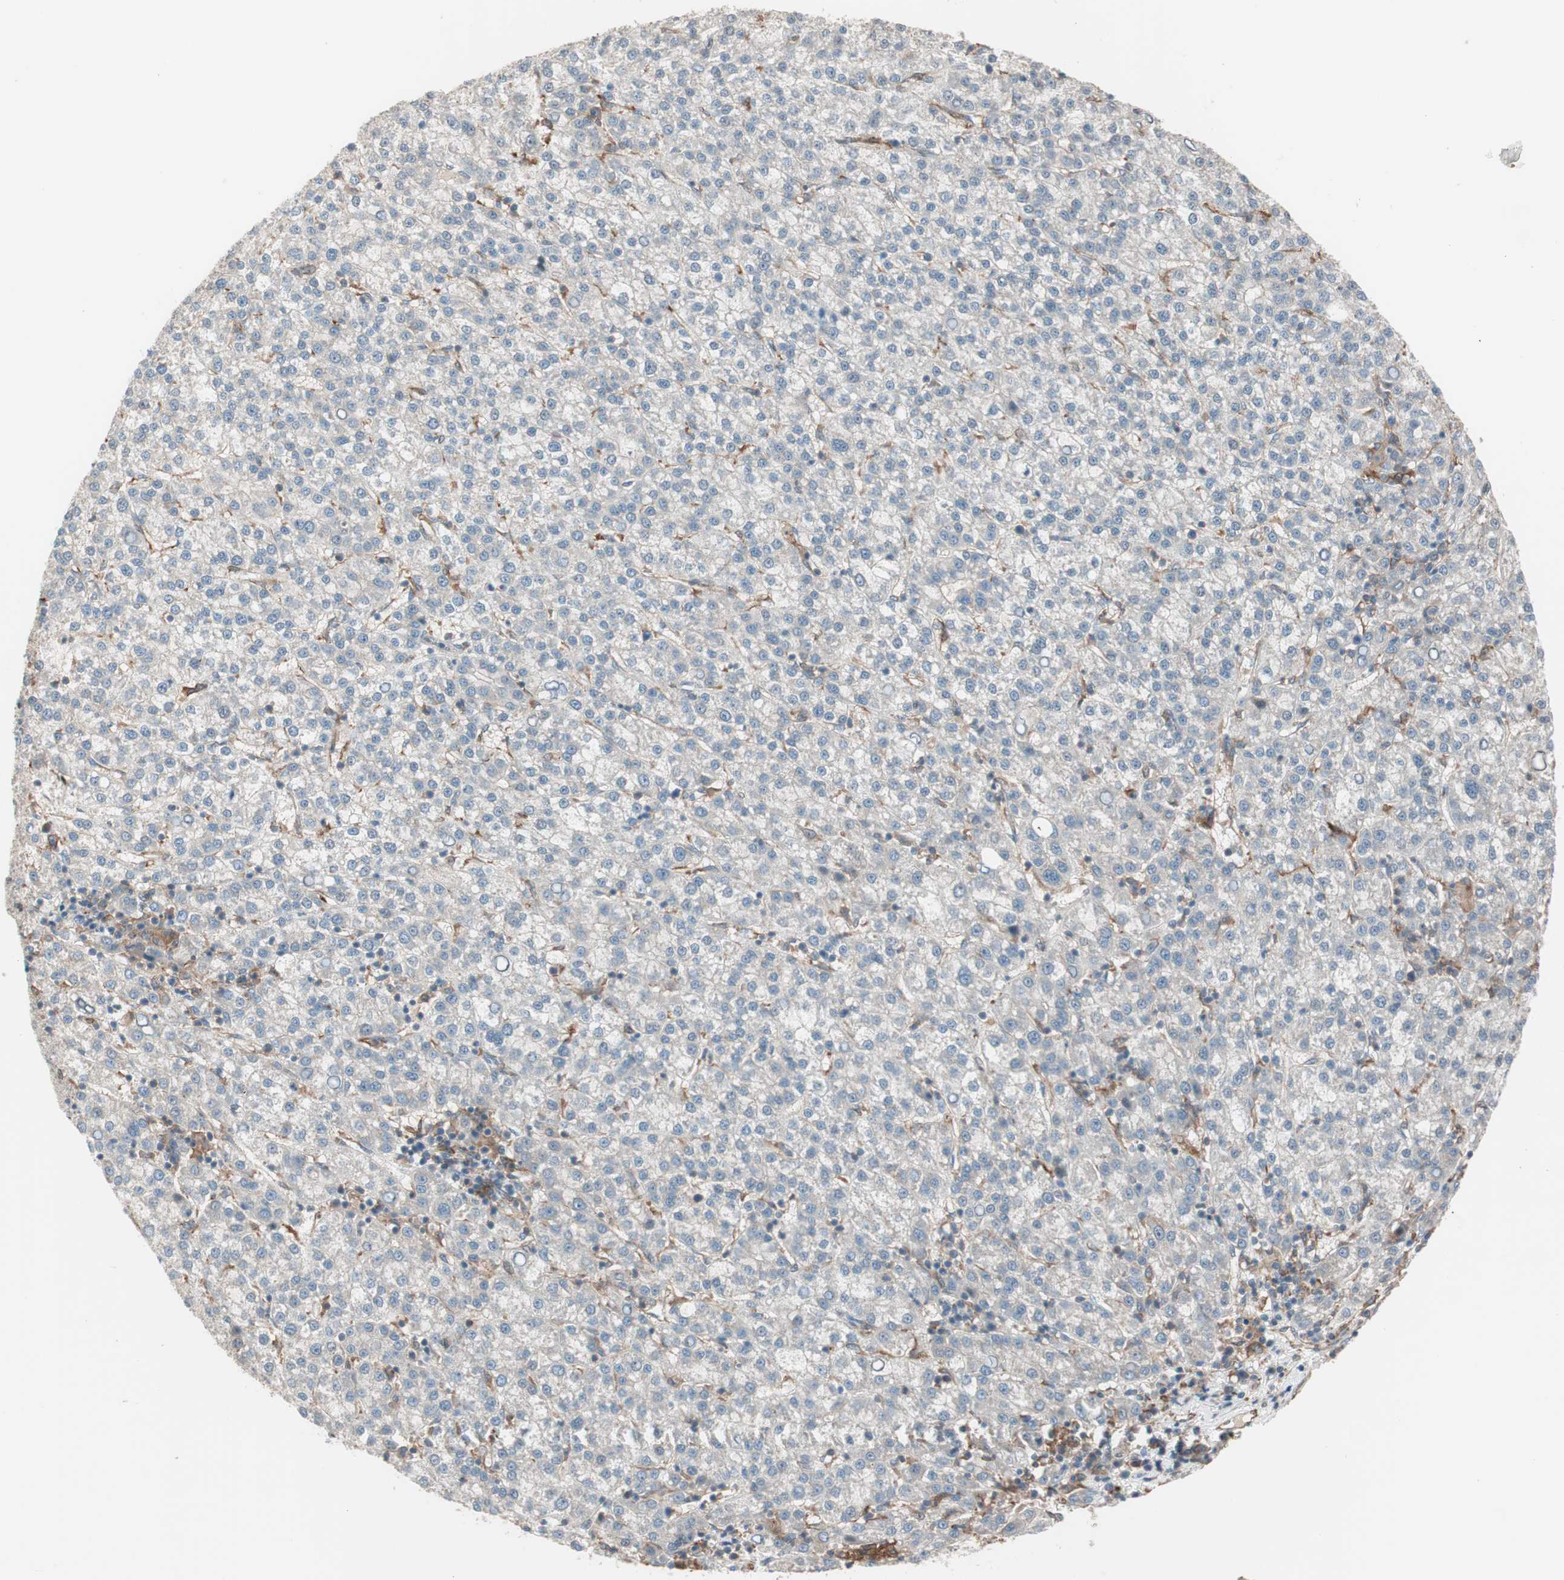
{"staining": {"intensity": "weak", "quantity": "25%-75%", "location": "cytoplasmic/membranous"}, "tissue": "liver cancer", "cell_type": "Tumor cells", "image_type": "cancer", "snomed": [{"axis": "morphology", "description": "Carcinoma, Hepatocellular, NOS"}, {"axis": "topography", "description": "Liver"}], "caption": "Immunohistochemical staining of human liver cancer exhibits low levels of weak cytoplasmic/membranous positivity in approximately 25%-75% of tumor cells.", "gene": "STAB1", "patient": {"sex": "female", "age": 58}}